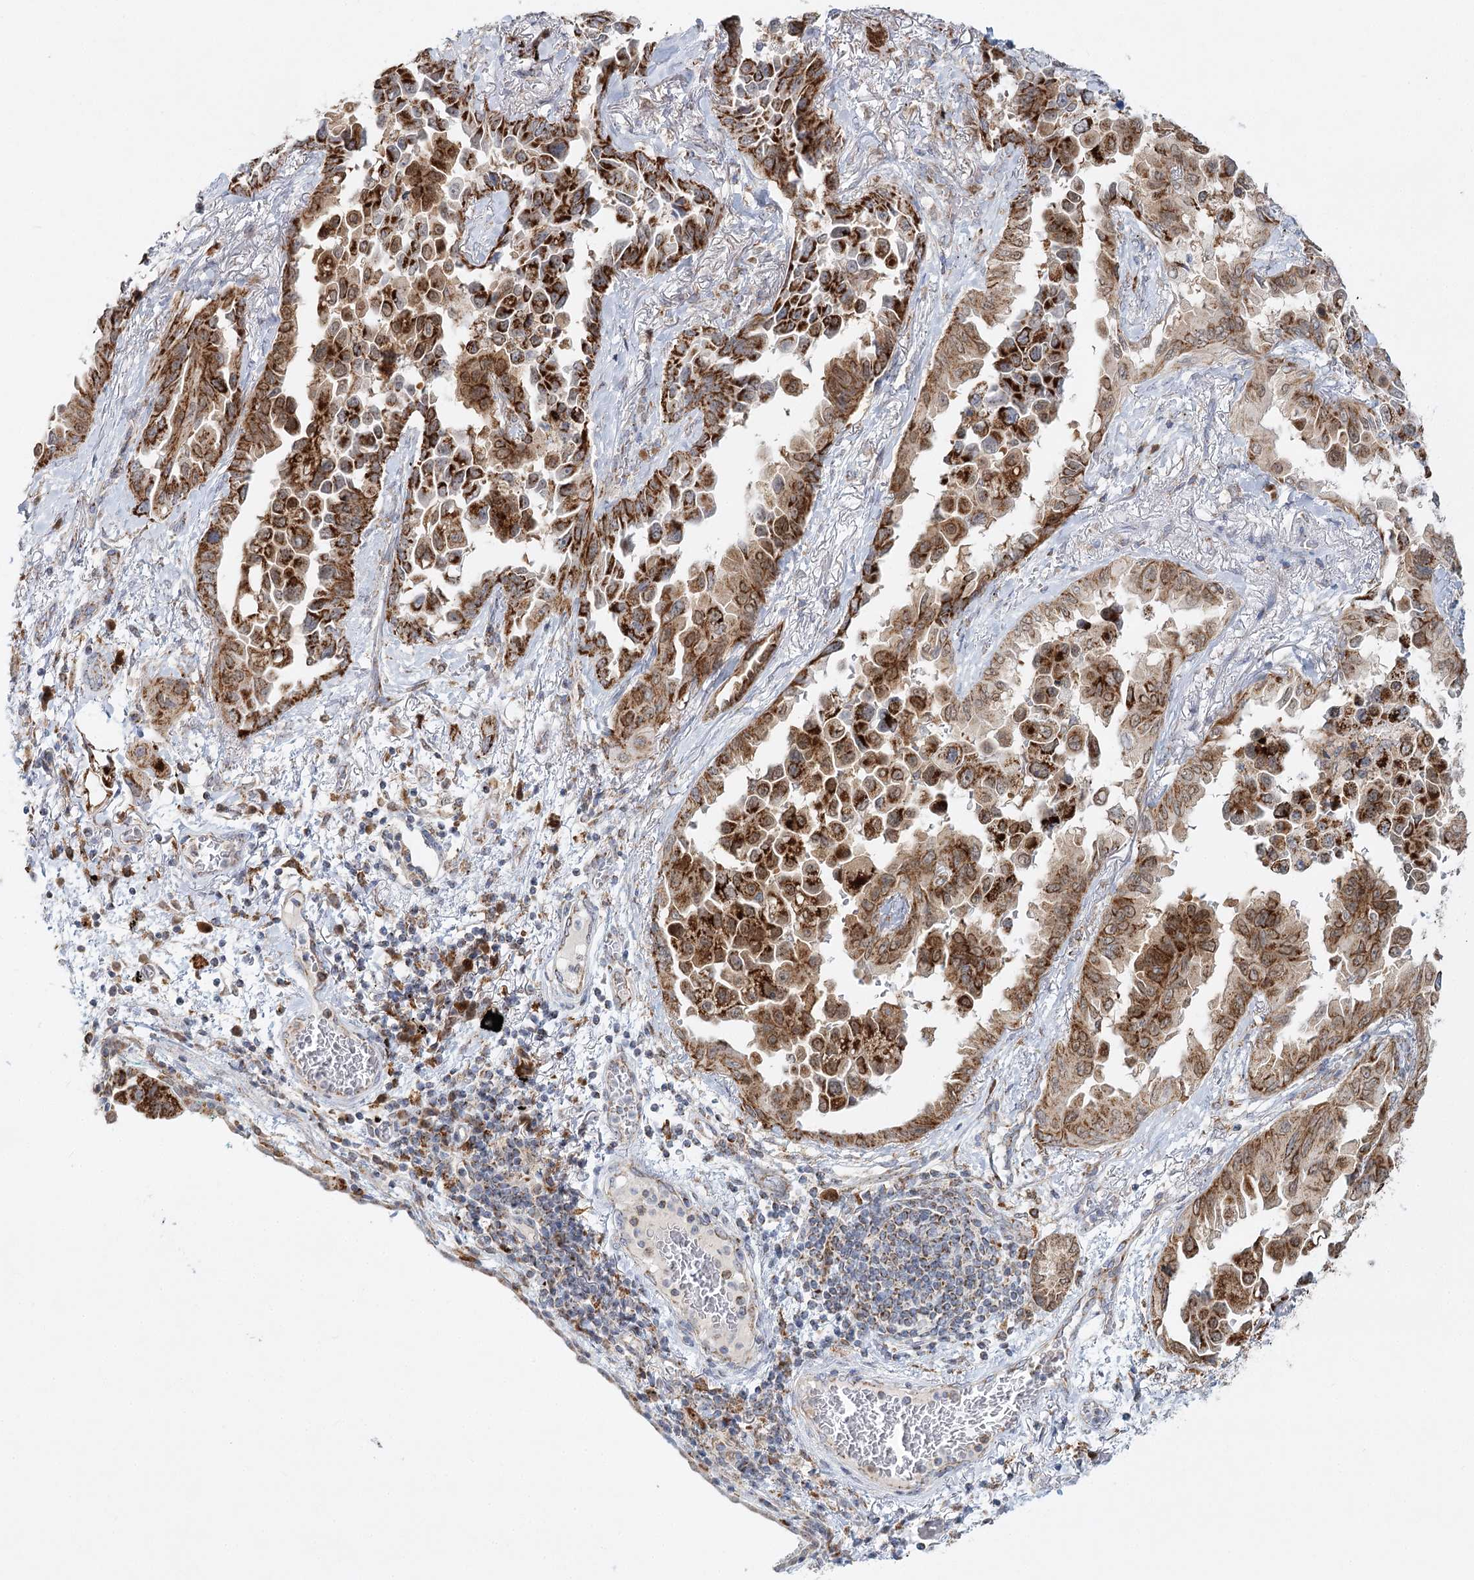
{"staining": {"intensity": "strong", "quantity": ">75%", "location": "cytoplasmic/membranous"}, "tissue": "lung cancer", "cell_type": "Tumor cells", "image_type": "cancer", "snomed": [{"axis": "morphology", "description": "Adenocarcinoma, NOS"}, {"axis": "topography", "description": "Lung"}], "caption": "A brown stain highlights strong cytoplasmic/membranous positivity of a protein in adenocarcinoma (lung) tumor cells. Nuclei are stained in blue.", "gene": "TAS1R1", "patient": {"sex": "female", "age": 67}}